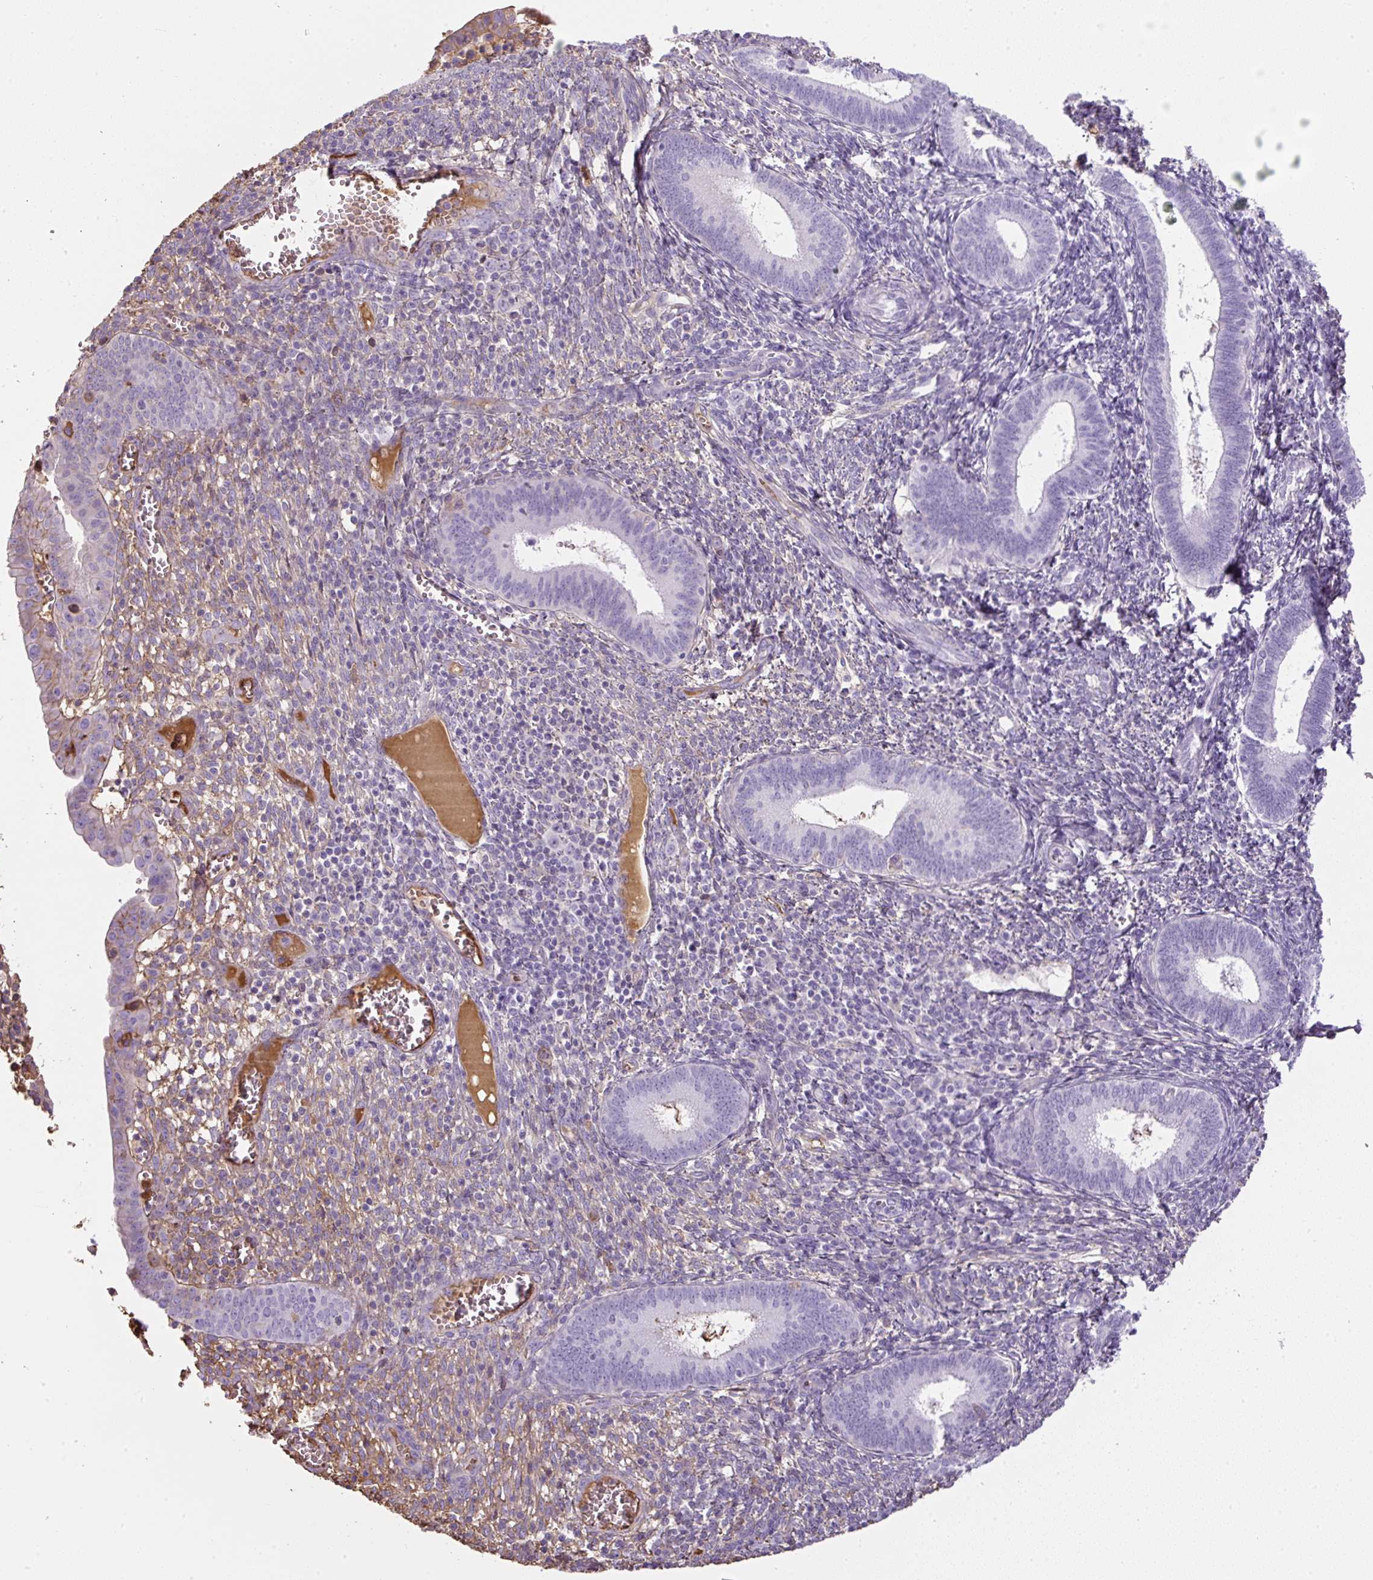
{"staining": {"intensity": "moderate", "quantity": "<25%", "location": "cytoplasmic/membranous"}, "tissue": "endometrium", "cell_type": "Cells in endometrial stroma", "image_type": "normal", "snomed": [{"axis": "morphology", "description": "Normal tissue, NOS"}, {"axis": "topography", "description": "Endometrium"}], "caption": "High-power microscopy captured an IHC photomicrograph of benign endometrium, revealing moderate cytoplasmic/membranous positivity in approximately <25% of cells in endometrial stroma. (IHC, brightfield microscopy, high magnification).", "gene": "APOA1", "patient": {"sex": "female", "age": 41}}